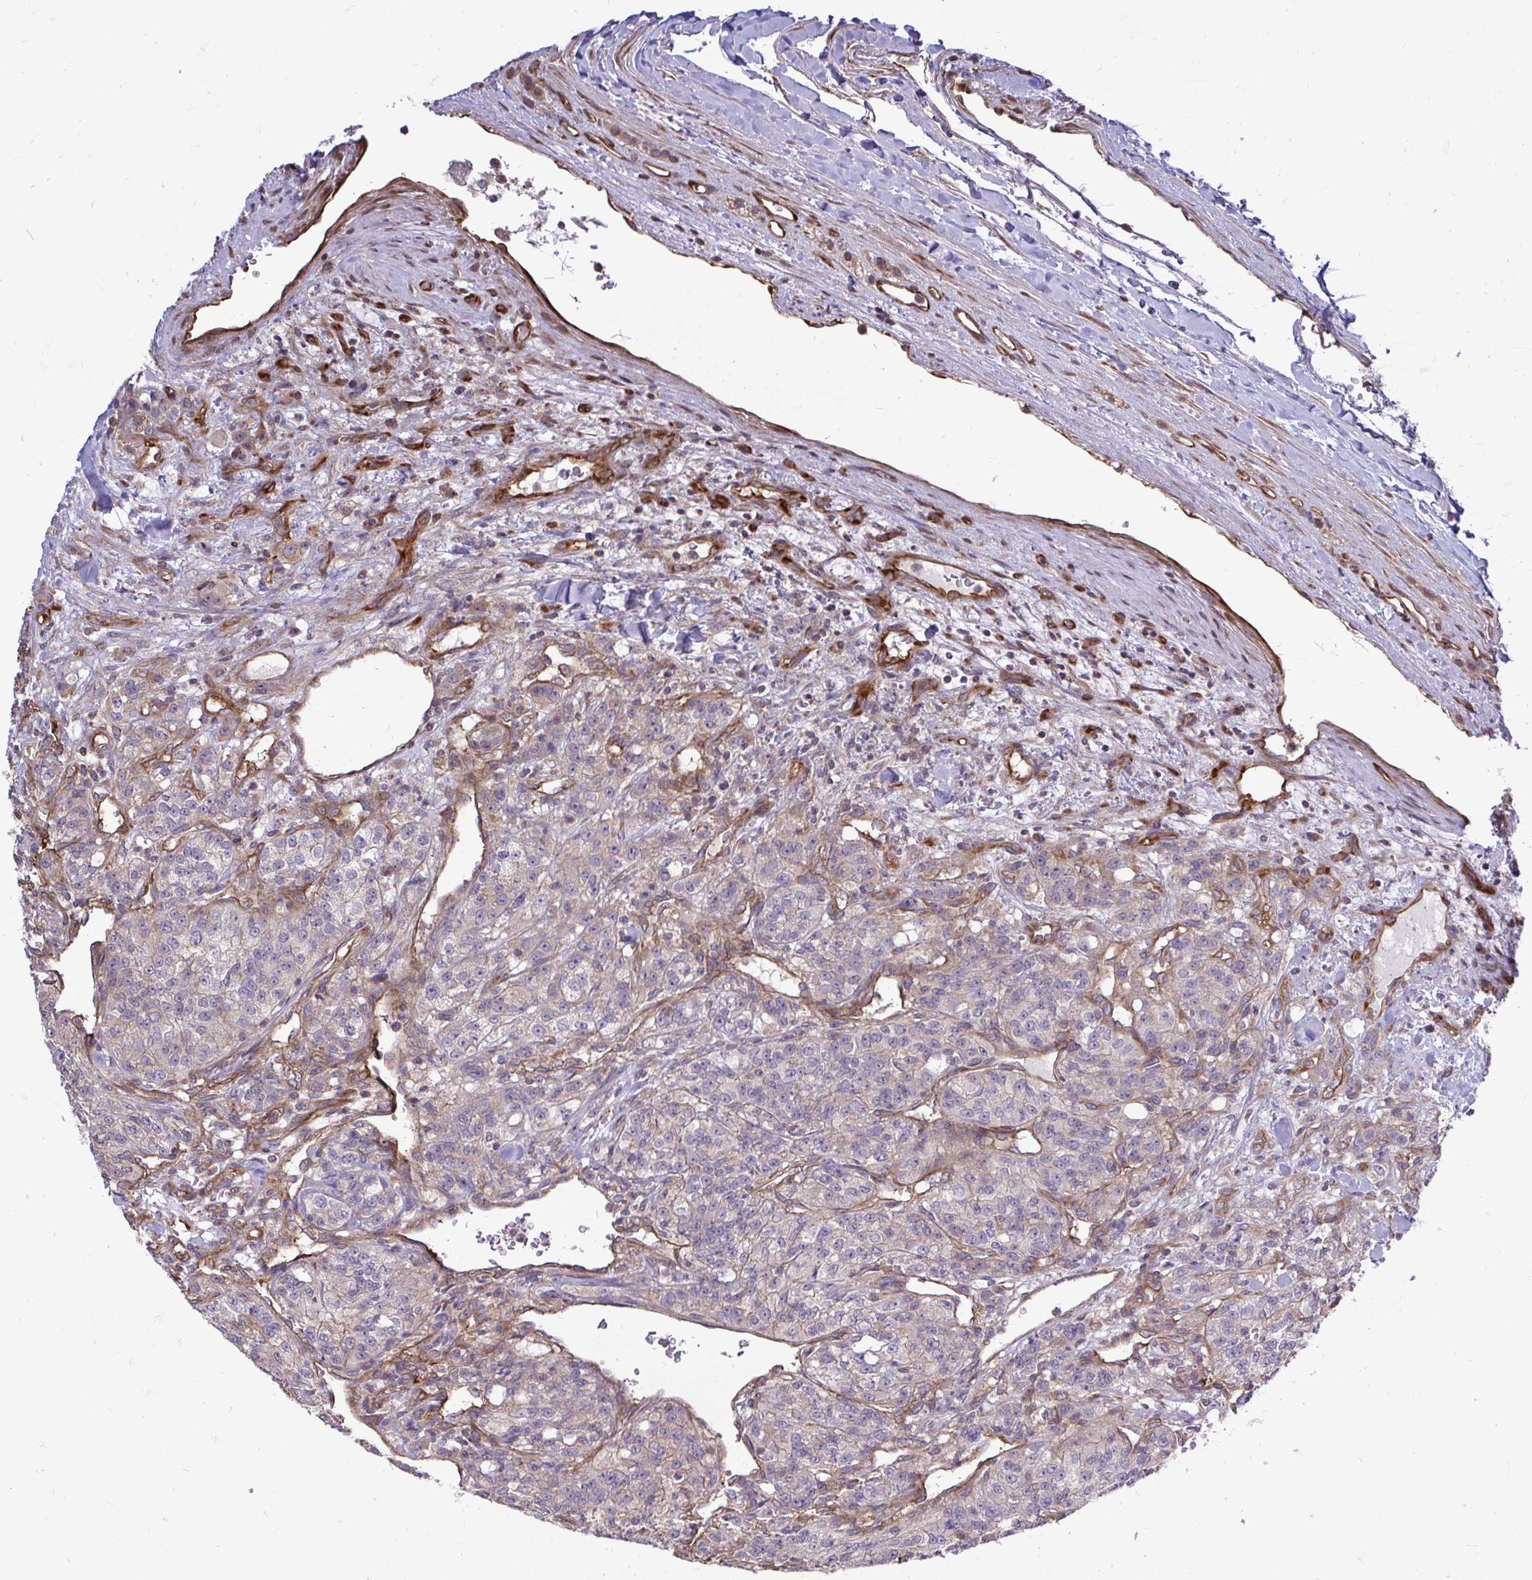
{"staining": {"intensity": "weak", "quantity": "25%-75%", "location": "cytoplasmic/membranous"}, "tissue": "renal cancer", "cell_type": "Tumor cells", "image_type": "cancer", "snomed": [{"axis": "morphology", "description": "Adenocarcinoma, NOS"}, {"axis": "topography", "description": "Kidney"}], "caption": "Human renal adenocarcinoma stained for a protein (brown) exhibits weak cytoplasmic/membranous positive expression in about 25%-75% of tumor cells.", "gene": "FUT10", "patient": {"sex": "female", "age": 63}}